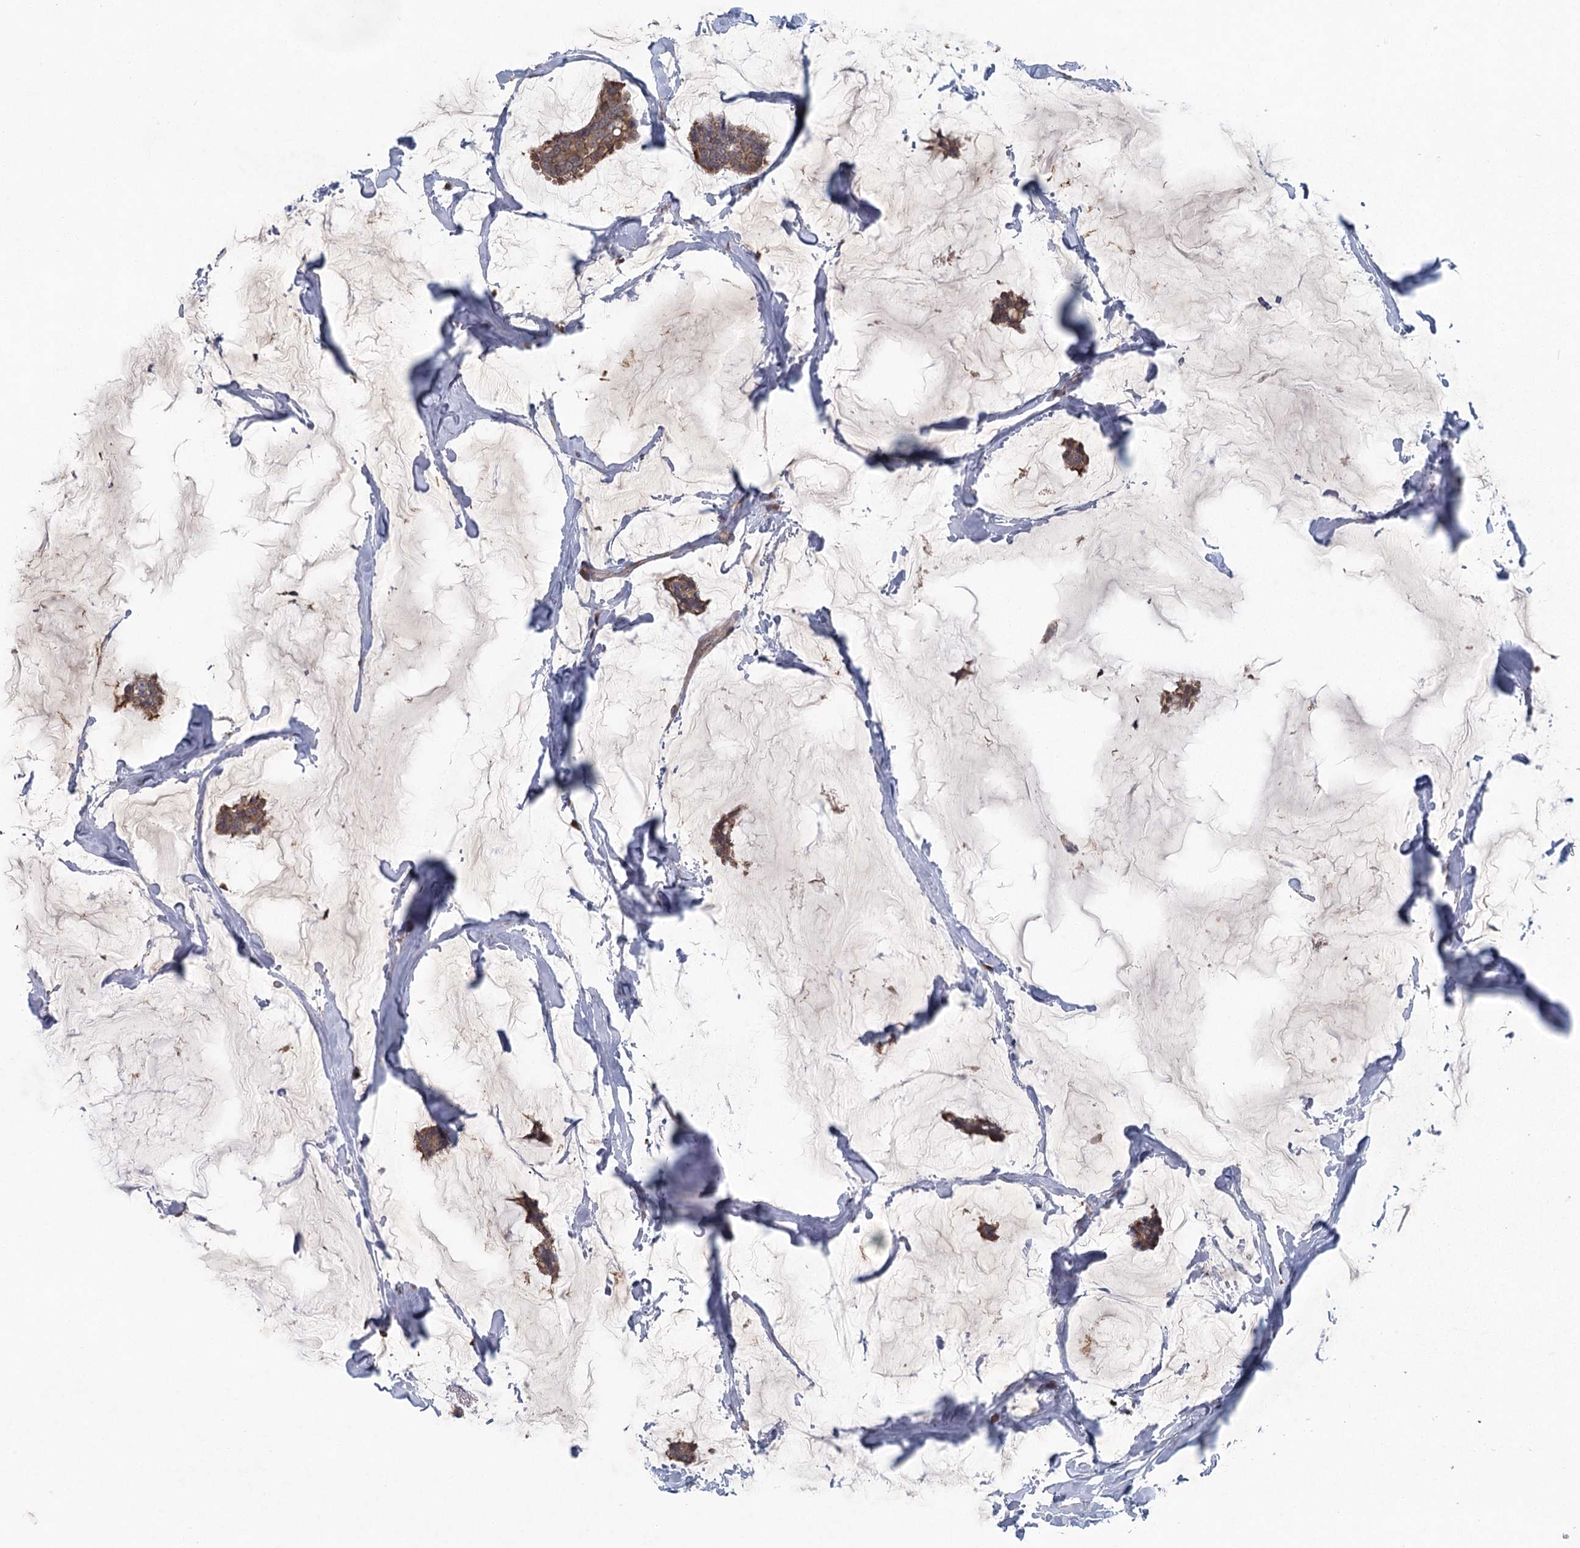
{"staining": {"intensity": "moderate", "quantity": ">75%", "location": "cytoplasmic/membranous"}, "tissue": "breast cancer", "cell_type": "Tumor cells", "image_type": "cancer", "snomed": [{"axis": "morphology", "description": "Duct carcinoma"}, {"axis": "topography", "description": "Breast"}], "caption": "The micrograph demonstrates a brown stain indicating the presence of a protein in the cytoplasmic/membranous of tumor cells in breast cancer.", "gene": "PLEKHA7", "patient": {"sex": "female", "age": 93}}